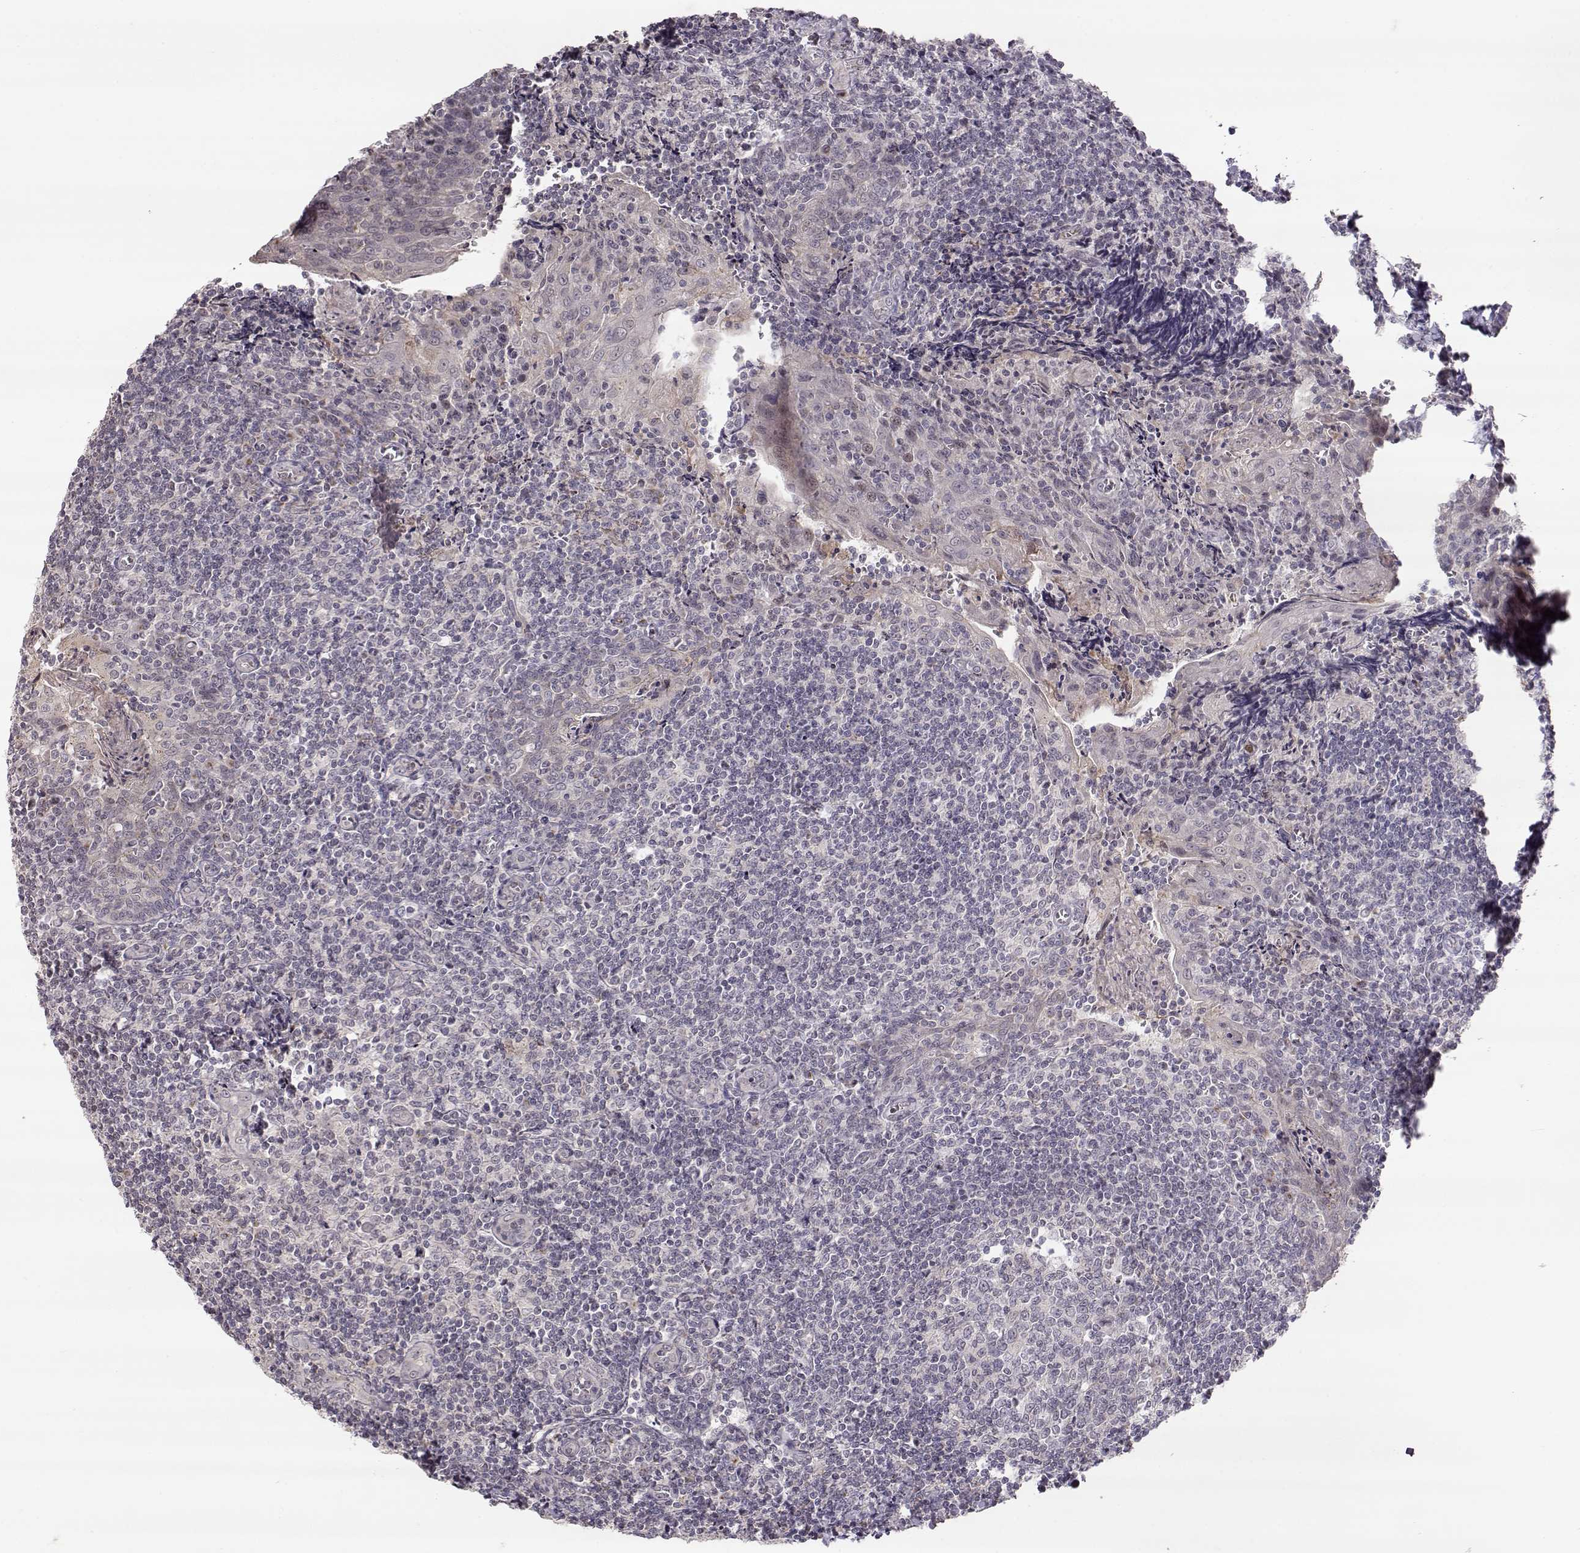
{"staining": {"intensity": "negative", "quantity": "none", "location": "none"}, "tissue": "tonsil", "cell_type": "Germinal center cells", "image_type": "normal", "snomed": [{"axis": "morphology", "description": "Normal tissue, NOS"}, {"axis": "morphology", "description": "Inflammation, NOS"}, {"axis": "topography", "description": "Tonsil"}], "caption": "The image reveals no staining of germinal center cells in unremarkable tonsil. The staining is performed using DAB (3,3'-diaminobenzidine) brown chromogen with nuclei counter-stained in using hematoxylin.", "gene": "PNMT", "patient": {"sex": "female", "age": 31}}